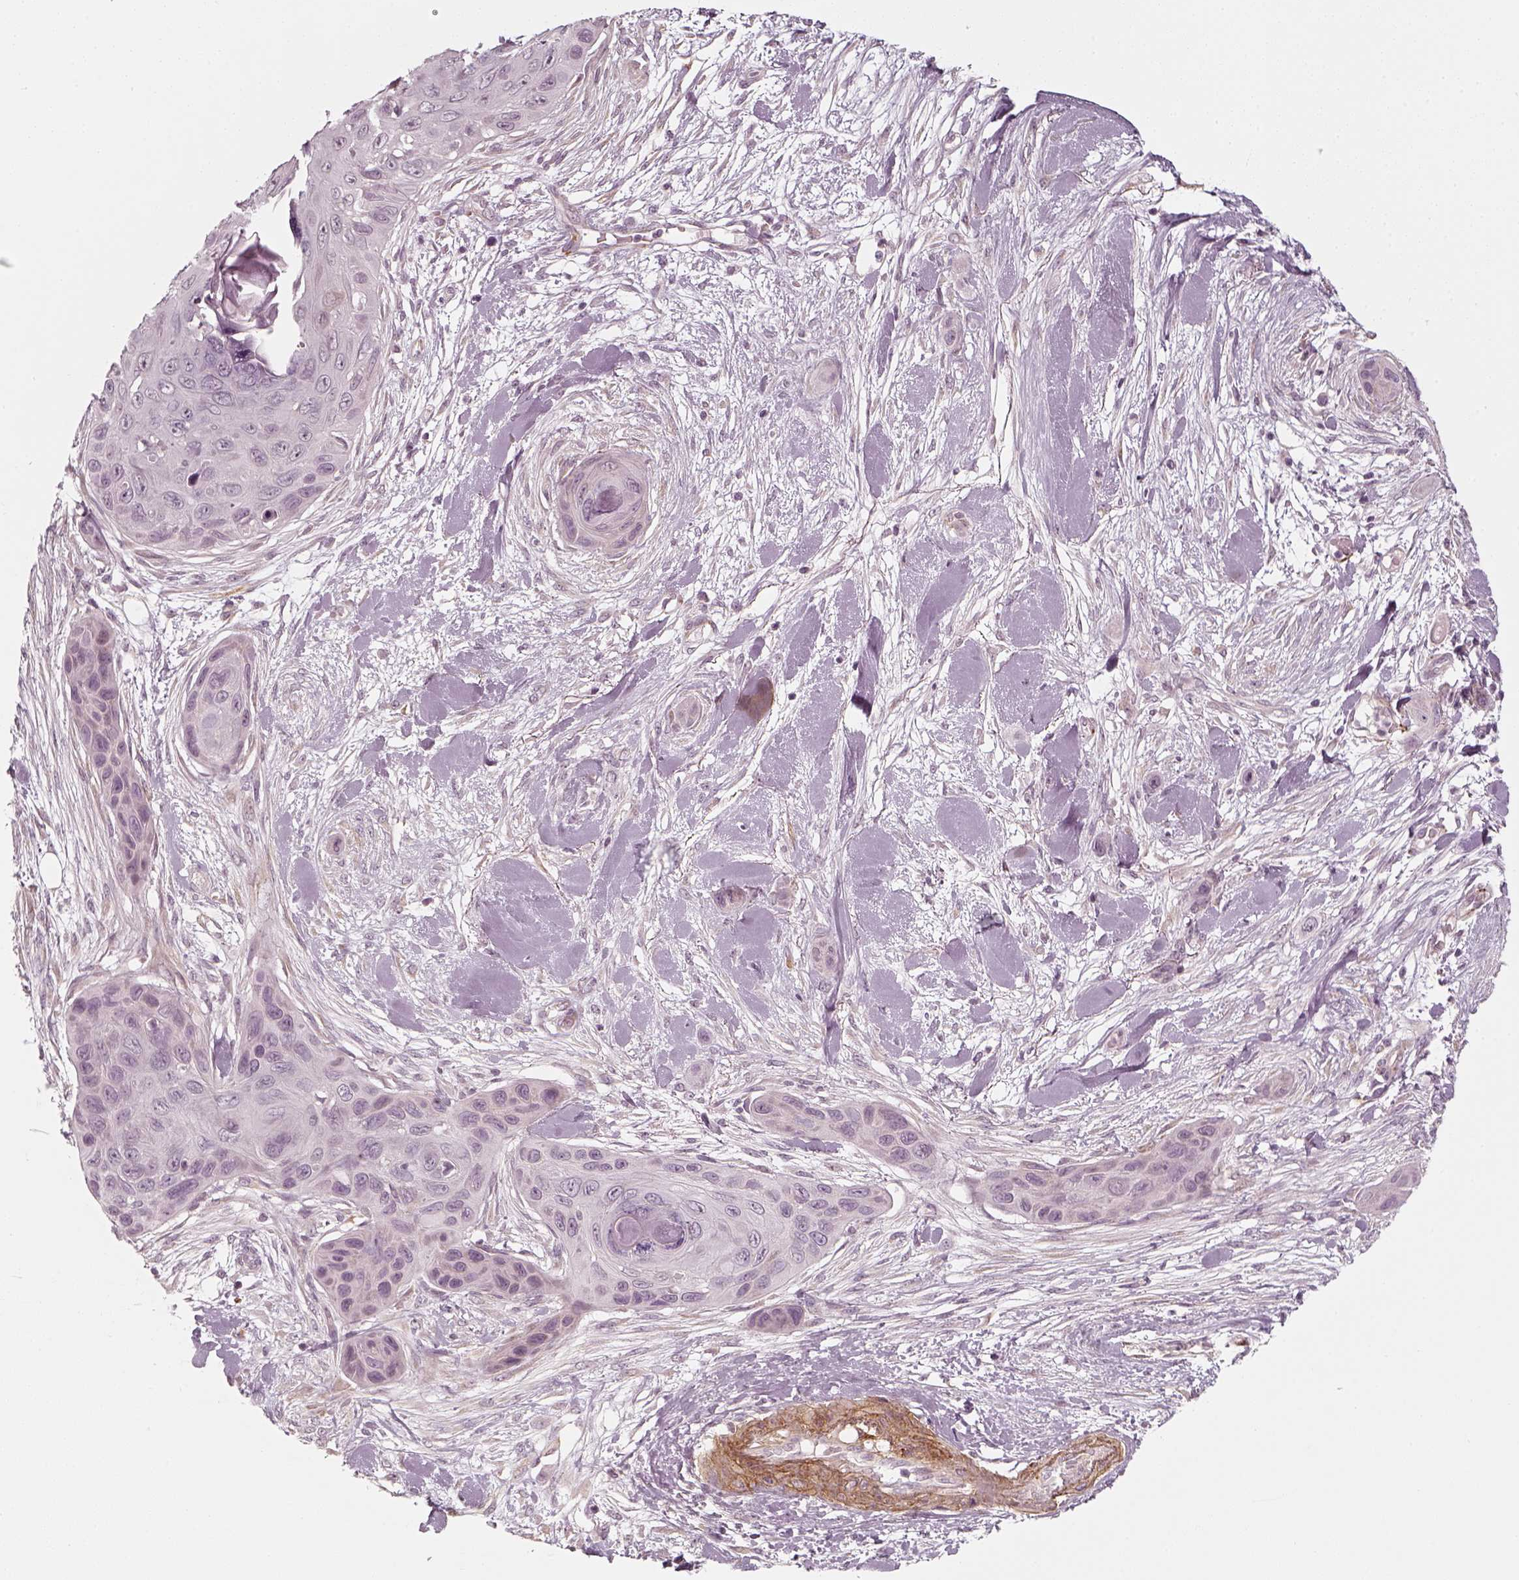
{"staining": {"intensity": "negative", "quantity": "none", "location": "none"}, "tissue": "skin cancer", "cell_type": "Tumor cells", "image_type": "cancer", "snomed": [{"axis": "morphology", "description": "Squamous cell carcinoma, NOS"}, {"axis": "topography", "description": "Skin"}], "caption": "Protein analysis of skin squamous cell carcinoma demonstrates no significant expression in tumor cells.", "gene": "LAMB2", "patient": {"sex": "male", "age": 82}}